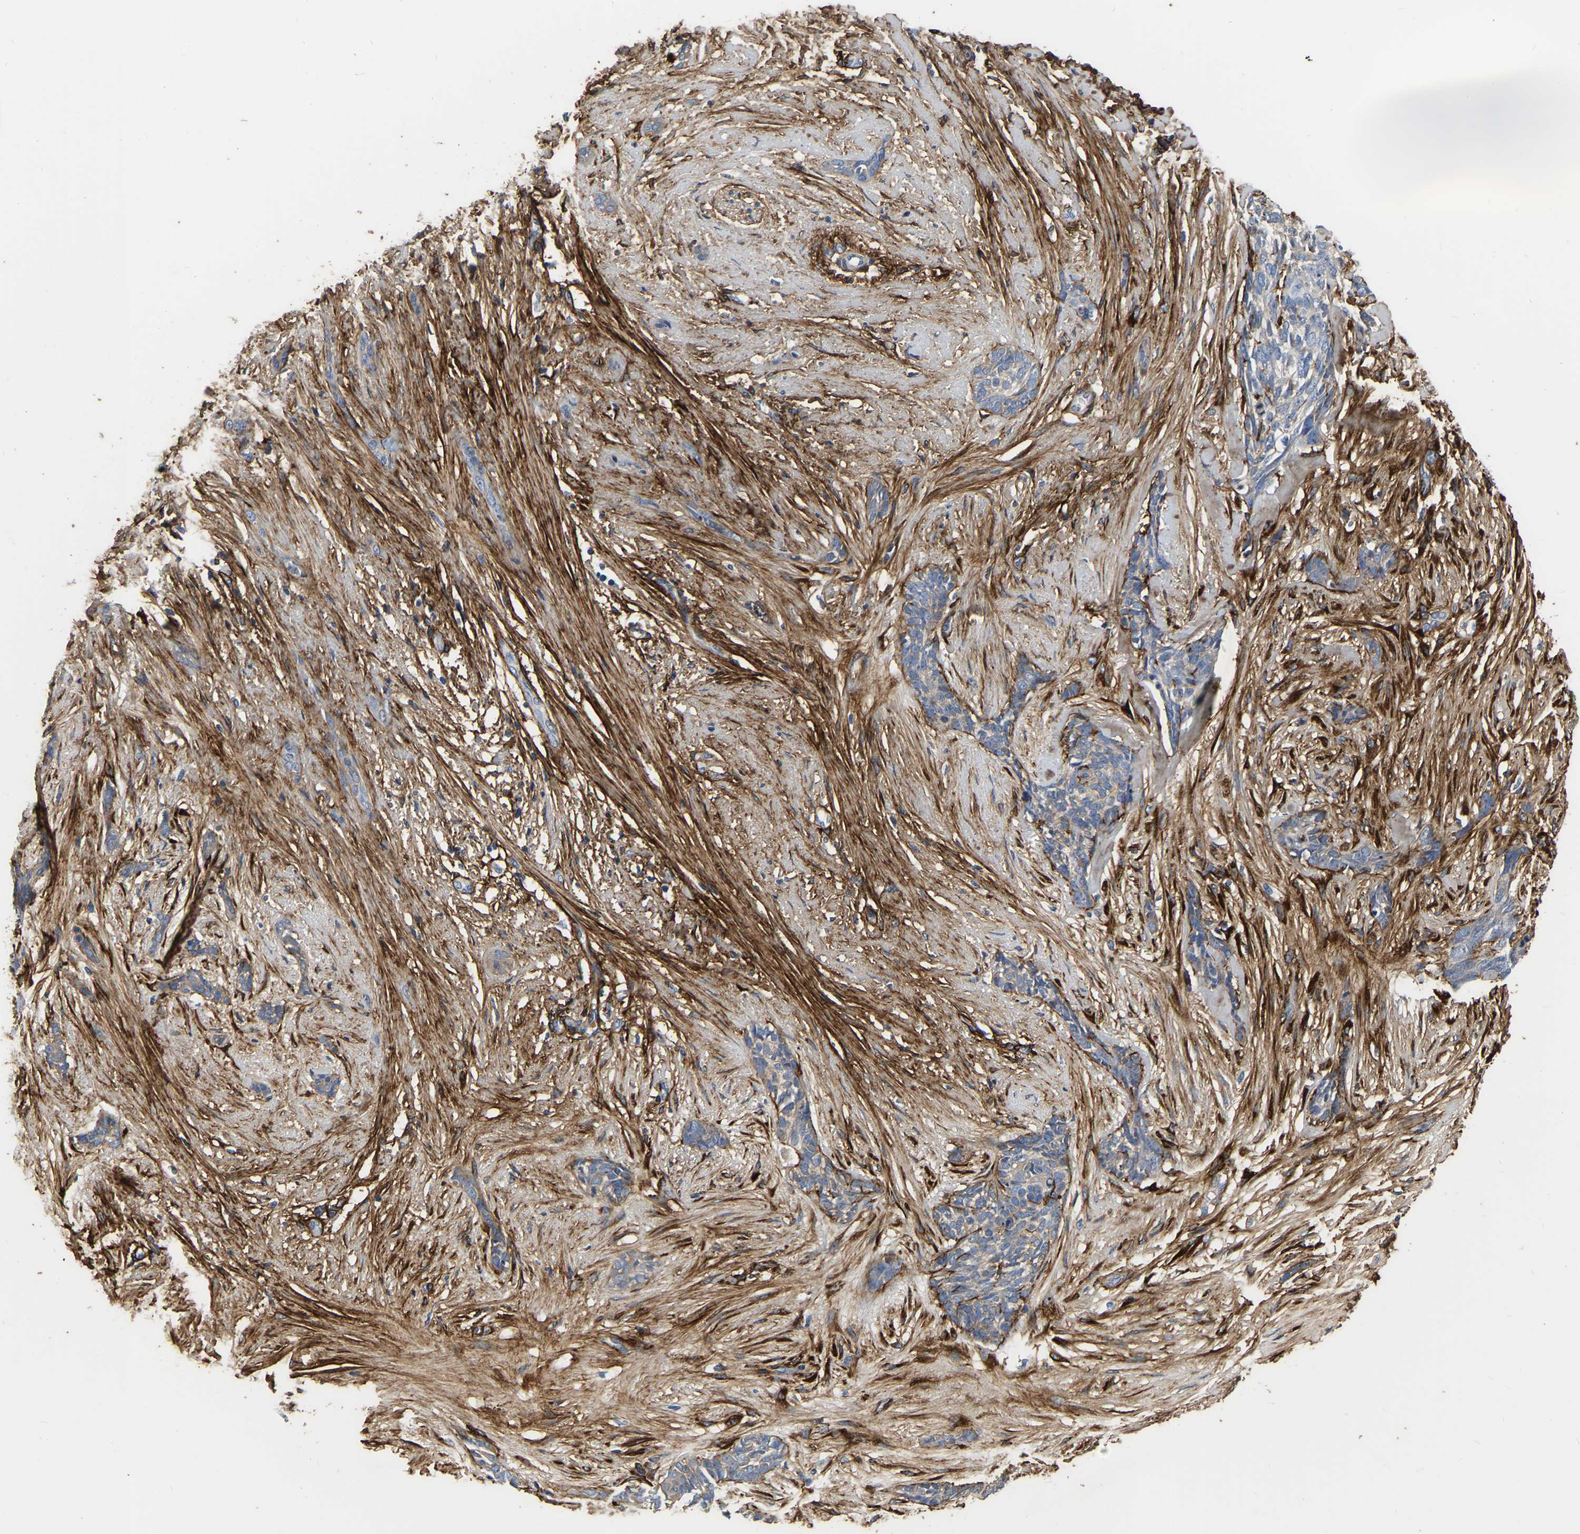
{"staining": {"intensity": "negative", "quantity": "none", "location": "none"}, "tissue": "skin cancer", "cell_type": "Tumor cells", "image_type": "cancer", "snomed": [{"axis": "morphology", "description": "Basal cell carcinoma"}, {"axis": "morphology", "description": "Adnexal tumor, benign"}, {"axis": "topography", "description": "Skin"}], "caption": "Human skin benign adnexal tumor stained for a protein using immunohistochemistry (IHC) displays no positivity in tumor cells.", "gene": "COL6A1", "patient": {"sex": "female", "age": 42}}